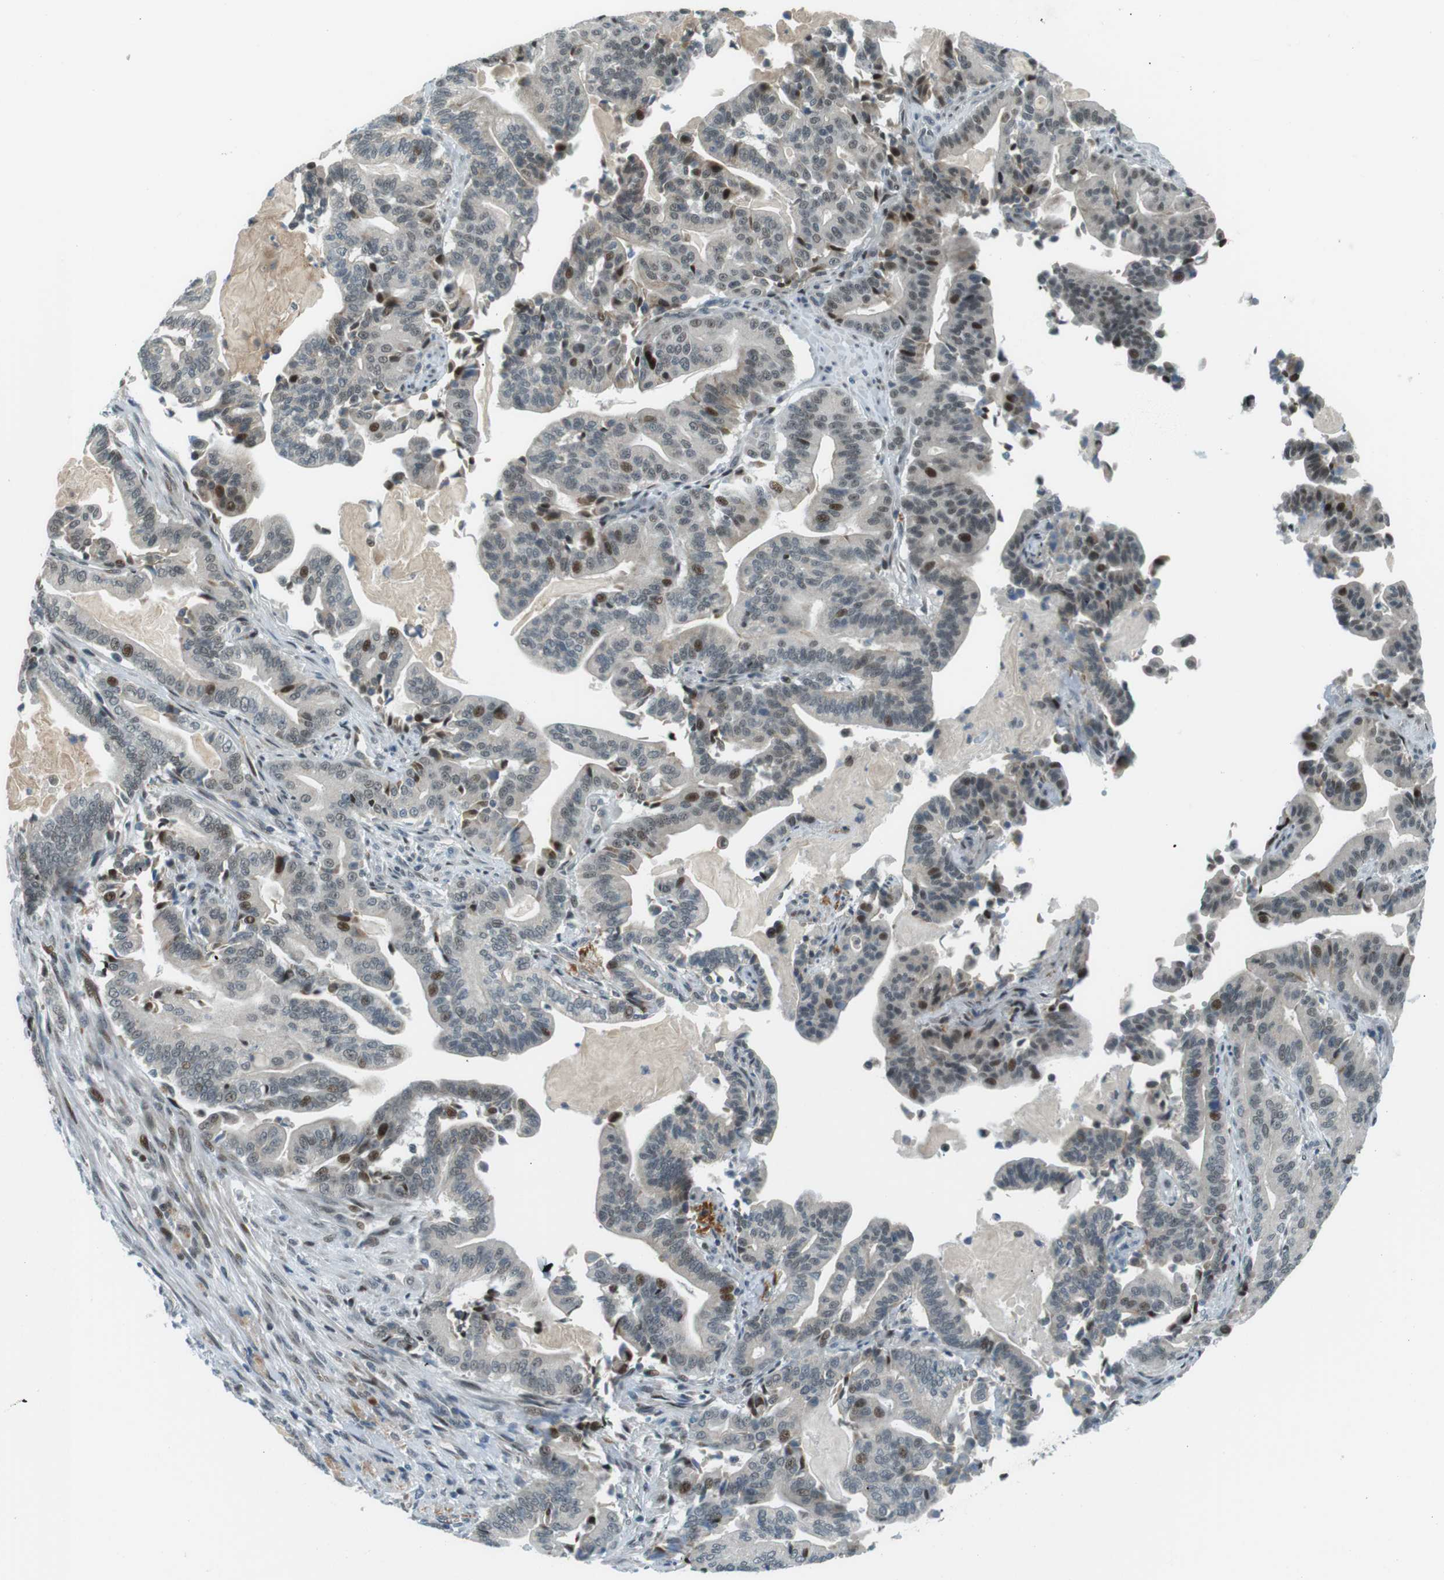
{"staining": {"intensity": "strong", "quantity": "<25%", "location": "nuclear"}, "tissue": "pancreatic cancer", "cell_type": "Tumor cells", "image_type": "cancer", "snomed": [{"axis": "morphology", "description": "Normal tissue, NOS"}, {"axis": "morphology", "description": "Adenocarcinoma, NOS"}, {"axis": "topography", "description": "Pancreas"}], "caption": "Tumor cells demonstrate medium levels of strong nuclear staining in approximately <25% of cells in adenocarcinoma (pancreatic).", "gene": "PJA1", "patient": {"sex": "male", "age": 63}}